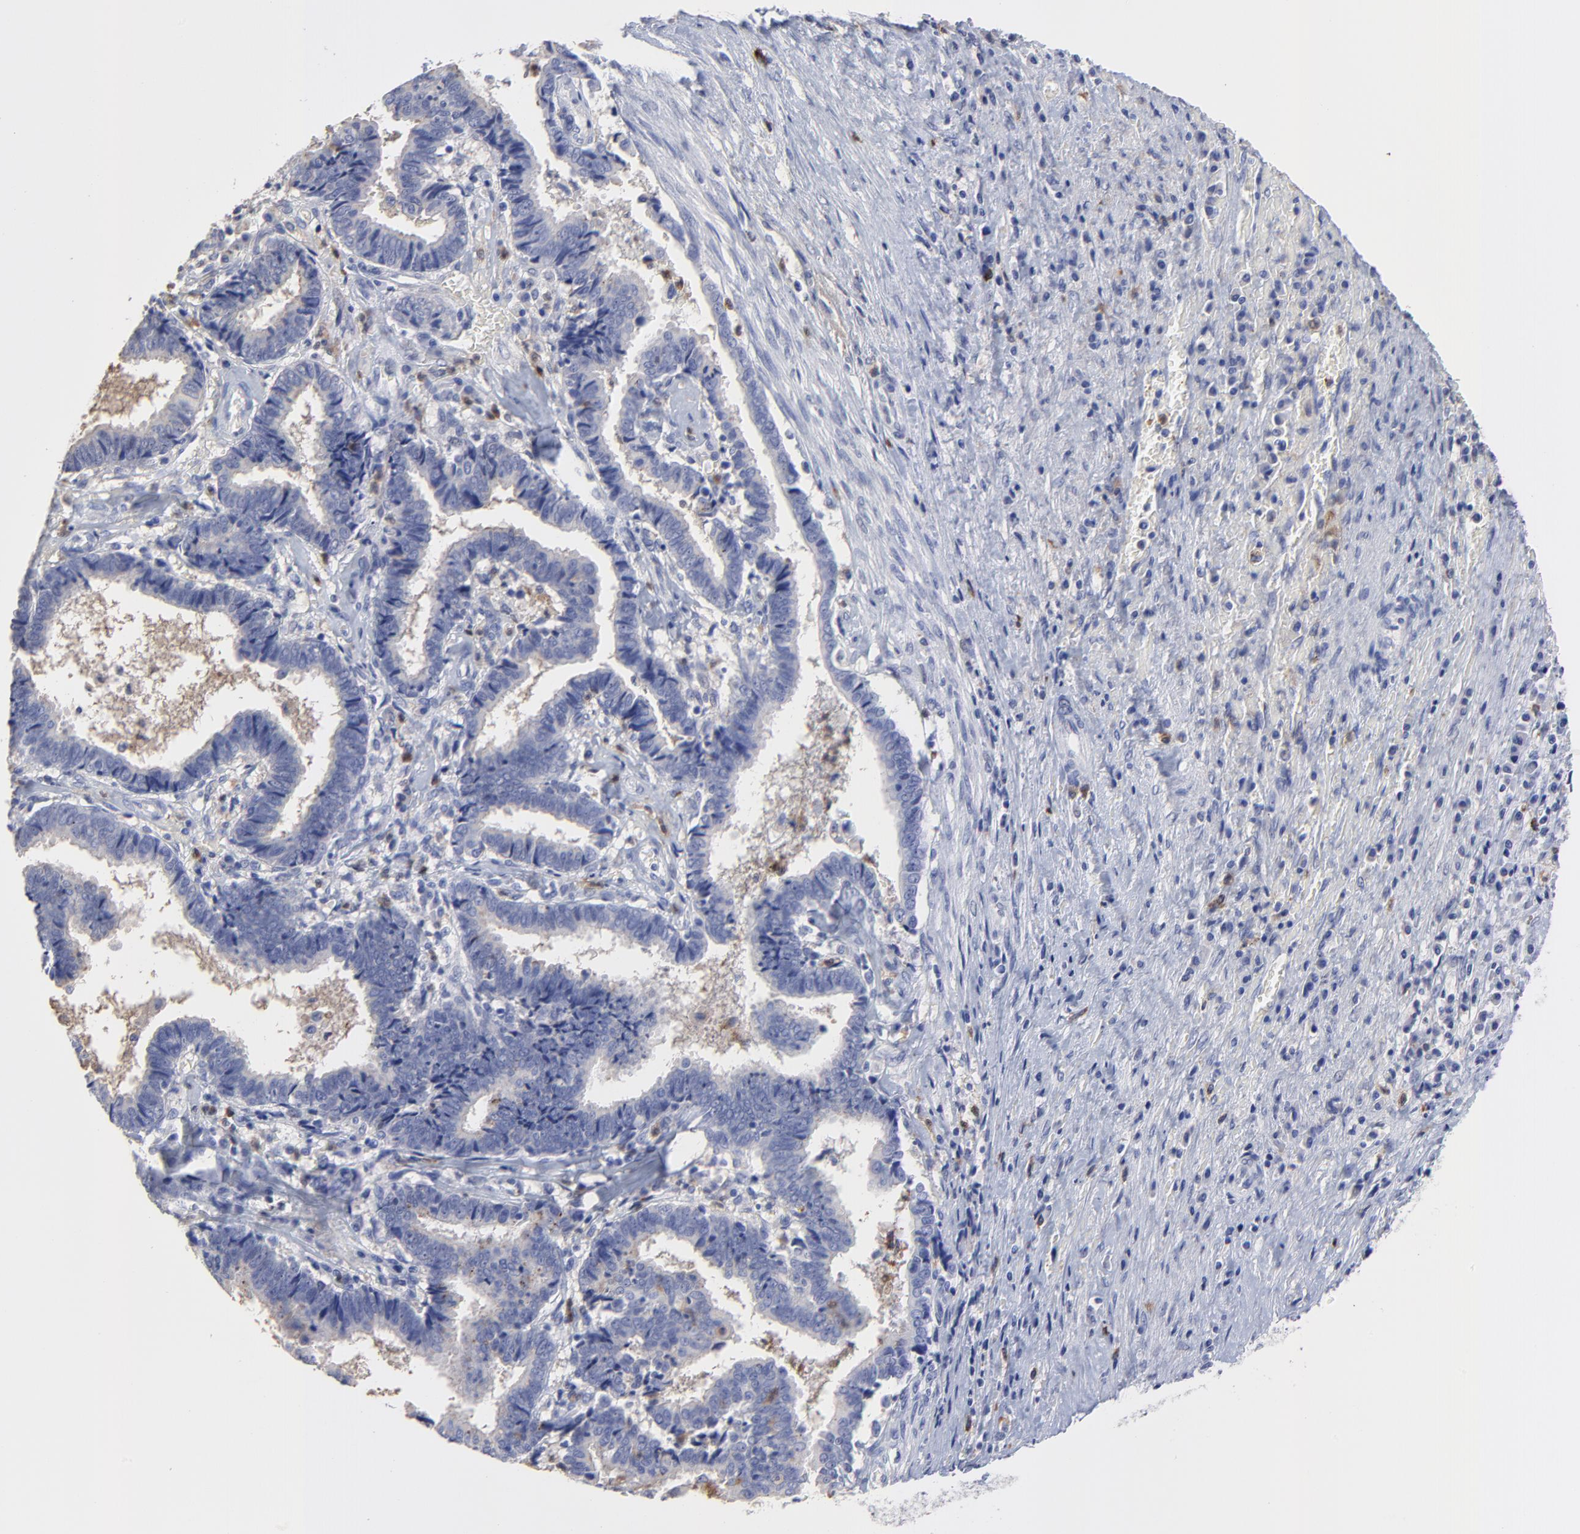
{"staining": {"intensity": "negative", "quantity": "none", "location": "none"}, "tissue": "liver cancer", "cell_type": "Tumor cells", "image_type": "cancer", "snomed": [{"axis": "morphology", "description": "Cholangiocarcinoma"}, {"axis": "topography", "description": "Liver"}], "caption": "There is no significant expression in tumor cells of liver cancer.", "gene": "SMARCA1", "patient": {"sex": "male", "age": 57}}